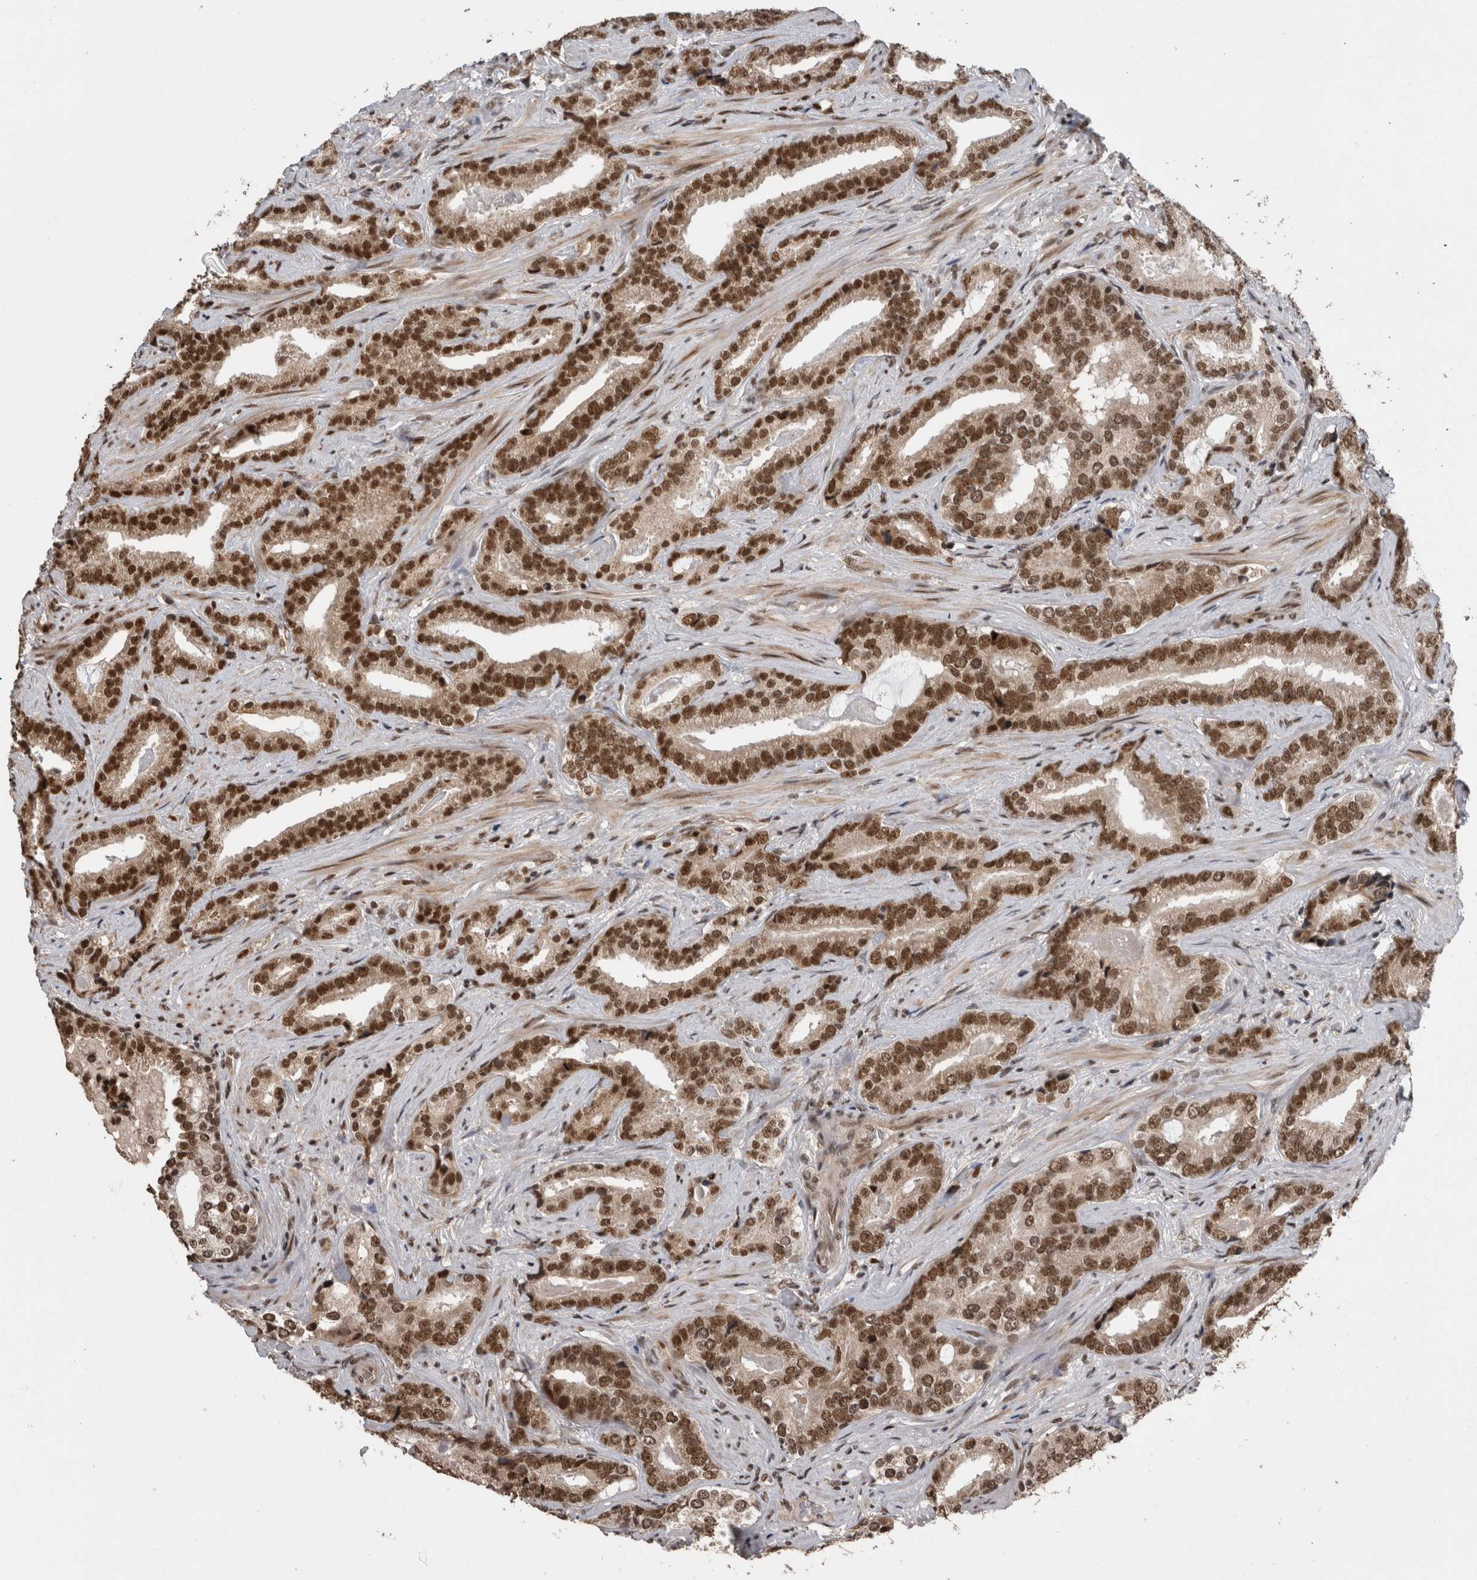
{"staining": {"intensity": "strong", "quantity": ">75%", "location": "nuclear"}, "tissue": "prostate cancer", "cell_type": "Tumor cells", "image_type": "cancer", "snomed": [{"axis": "morphology", "description": "Adenocarcinoma, Low grade"}, {"axis": "topography", "description": "Prostate"}], "caption": "The immunohistochemical stain highlights strong nuclear staining in tumor cells of prostate low-grade adenocarcinoma tissue.", "gene": "CPSF2", "patient": {"sex": "male", "age": 67}}